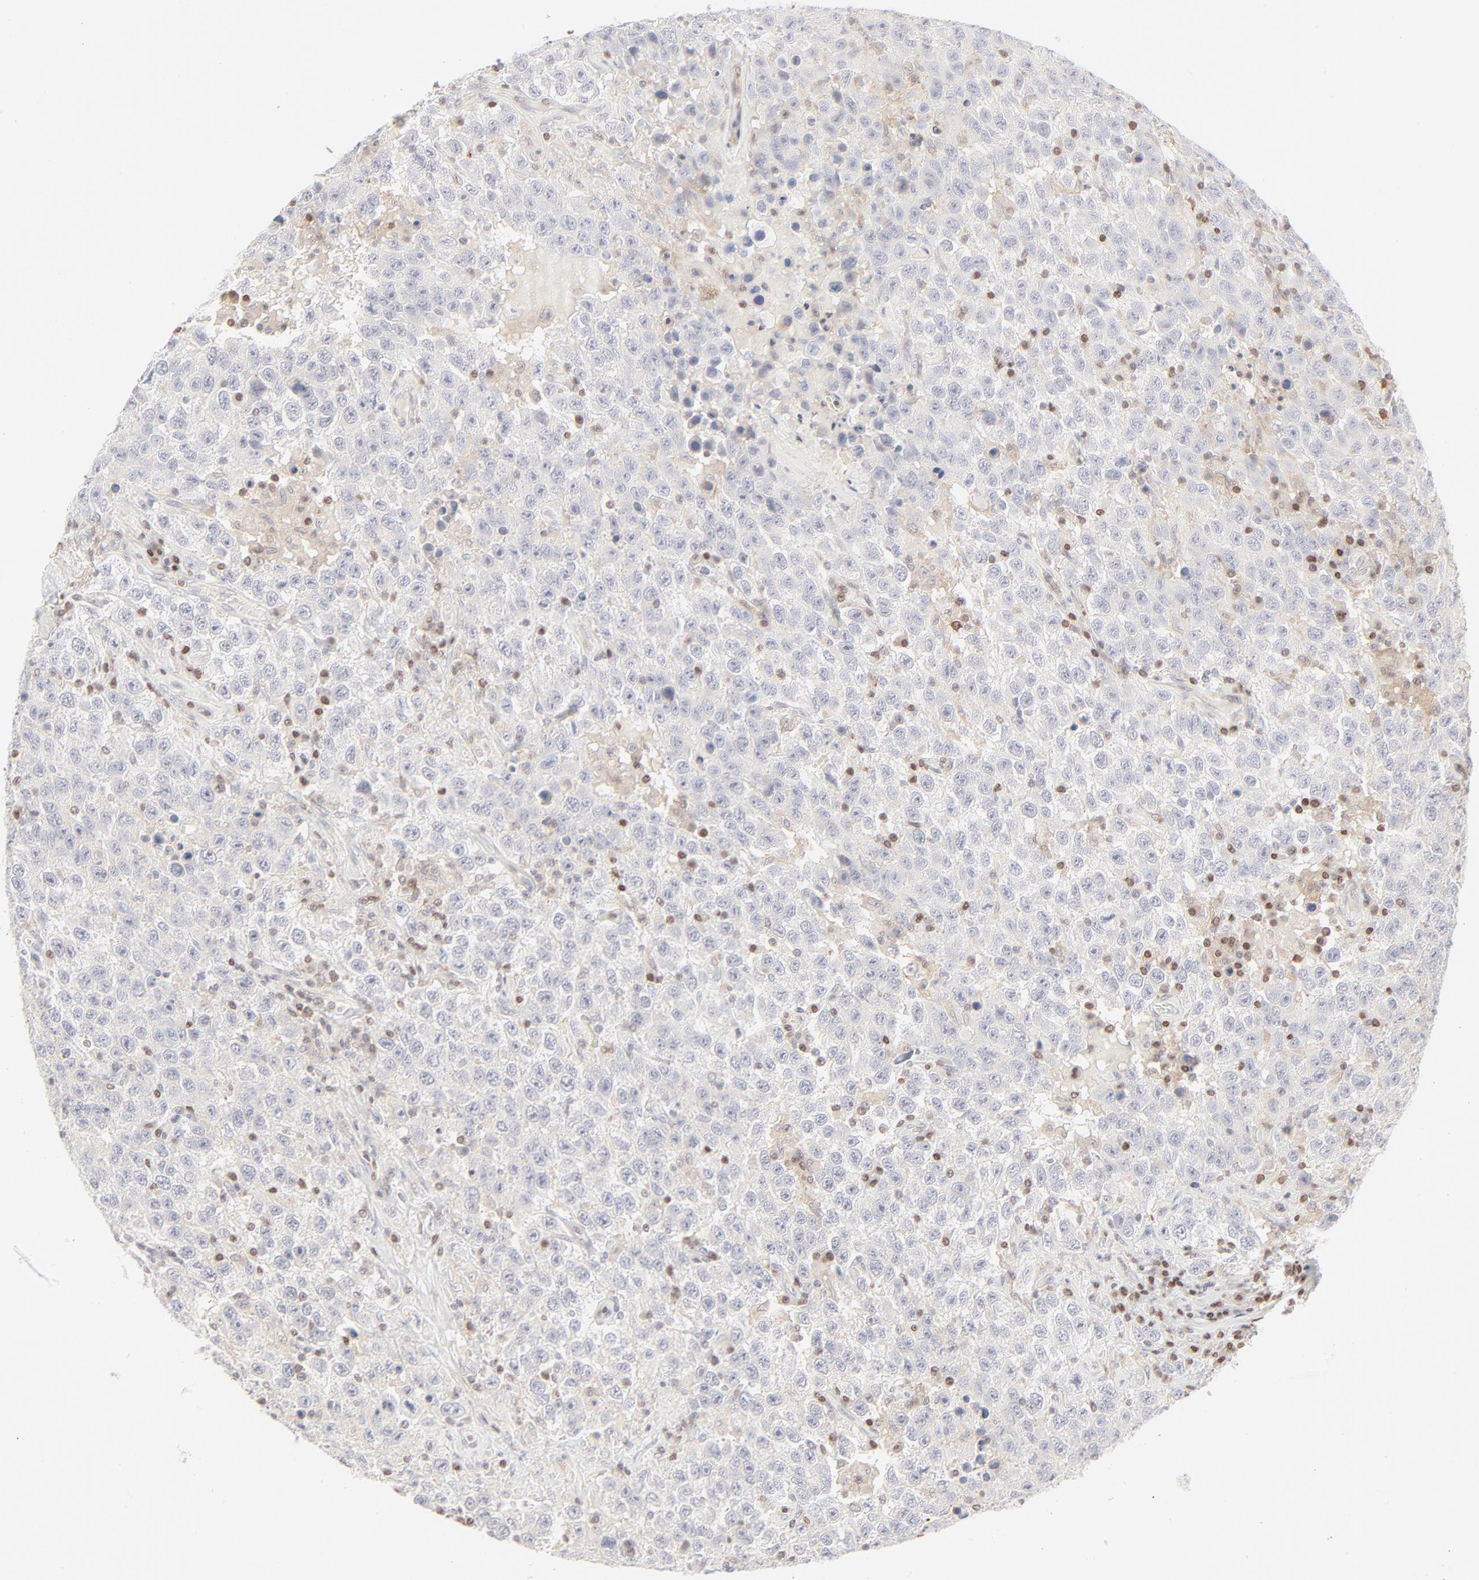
{"staining": {"intensity": "negative", "quantity": "none", "location": "none"}, "tissue": "testis cancer", "cell_type": "Tumor cells", "image_type": "cancer", "snomed": [{"axis": "morphology", "description": "Seminoma, NOS"}, {"axis": "topography", "description": "Testis"}], "caption": "Immunohistochemistry (IHC) image of neoplastic tissue: human testis cancer stained with DAB (3,3'-diaminobenzidine) shows no significant protein expression in tumor cells. (Immunohistochemistry (IHC), brightfield microscopy, high magnification).", "gene": "PRKCB", "patient": {"sex": "male", "age": 41}}